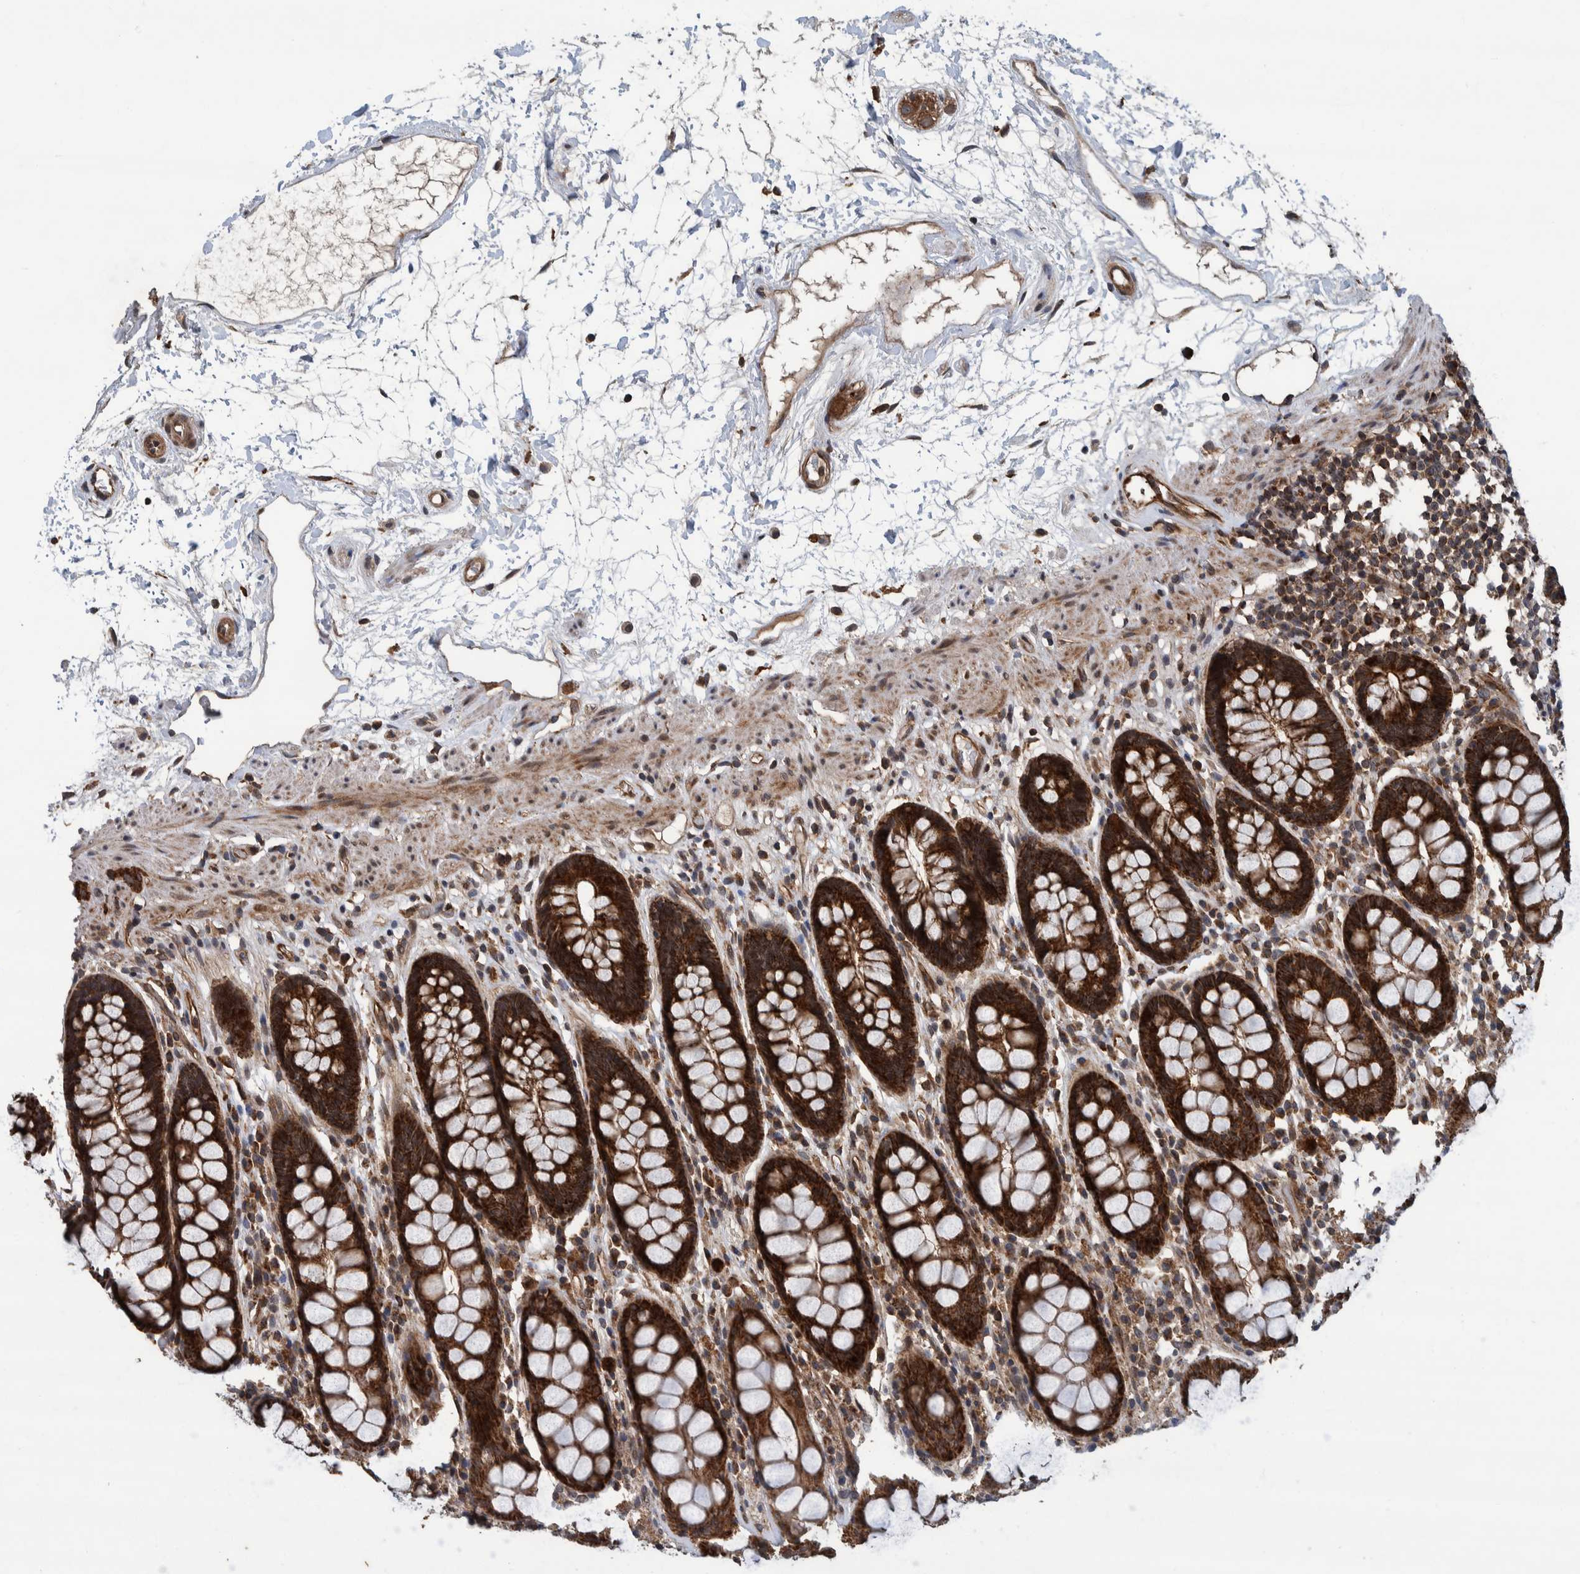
{"staining": {"intensity": "strong", "quantity": ">75%", "location": "cytoplasmic/membranous"}, "tissue": "rectum", "cell_type": "Glandular cells", "image_type": "normal", "snomed": [{"axis": "morphology", "description": "Normal tissue, NOS"}, {"axis": "topography", "description": "Rectum"}], "caption": "Protein staining of normal rectum reveals strong cytoplasmic/membranous expression in approximately >75% of glandular cells. (DAB (3,3'-diaminobenzidine) IHC, brown staining for protein, blue staining for nuclei).", "gene": "MRPS7", "patient": {"sex": "male", "age": 64}}